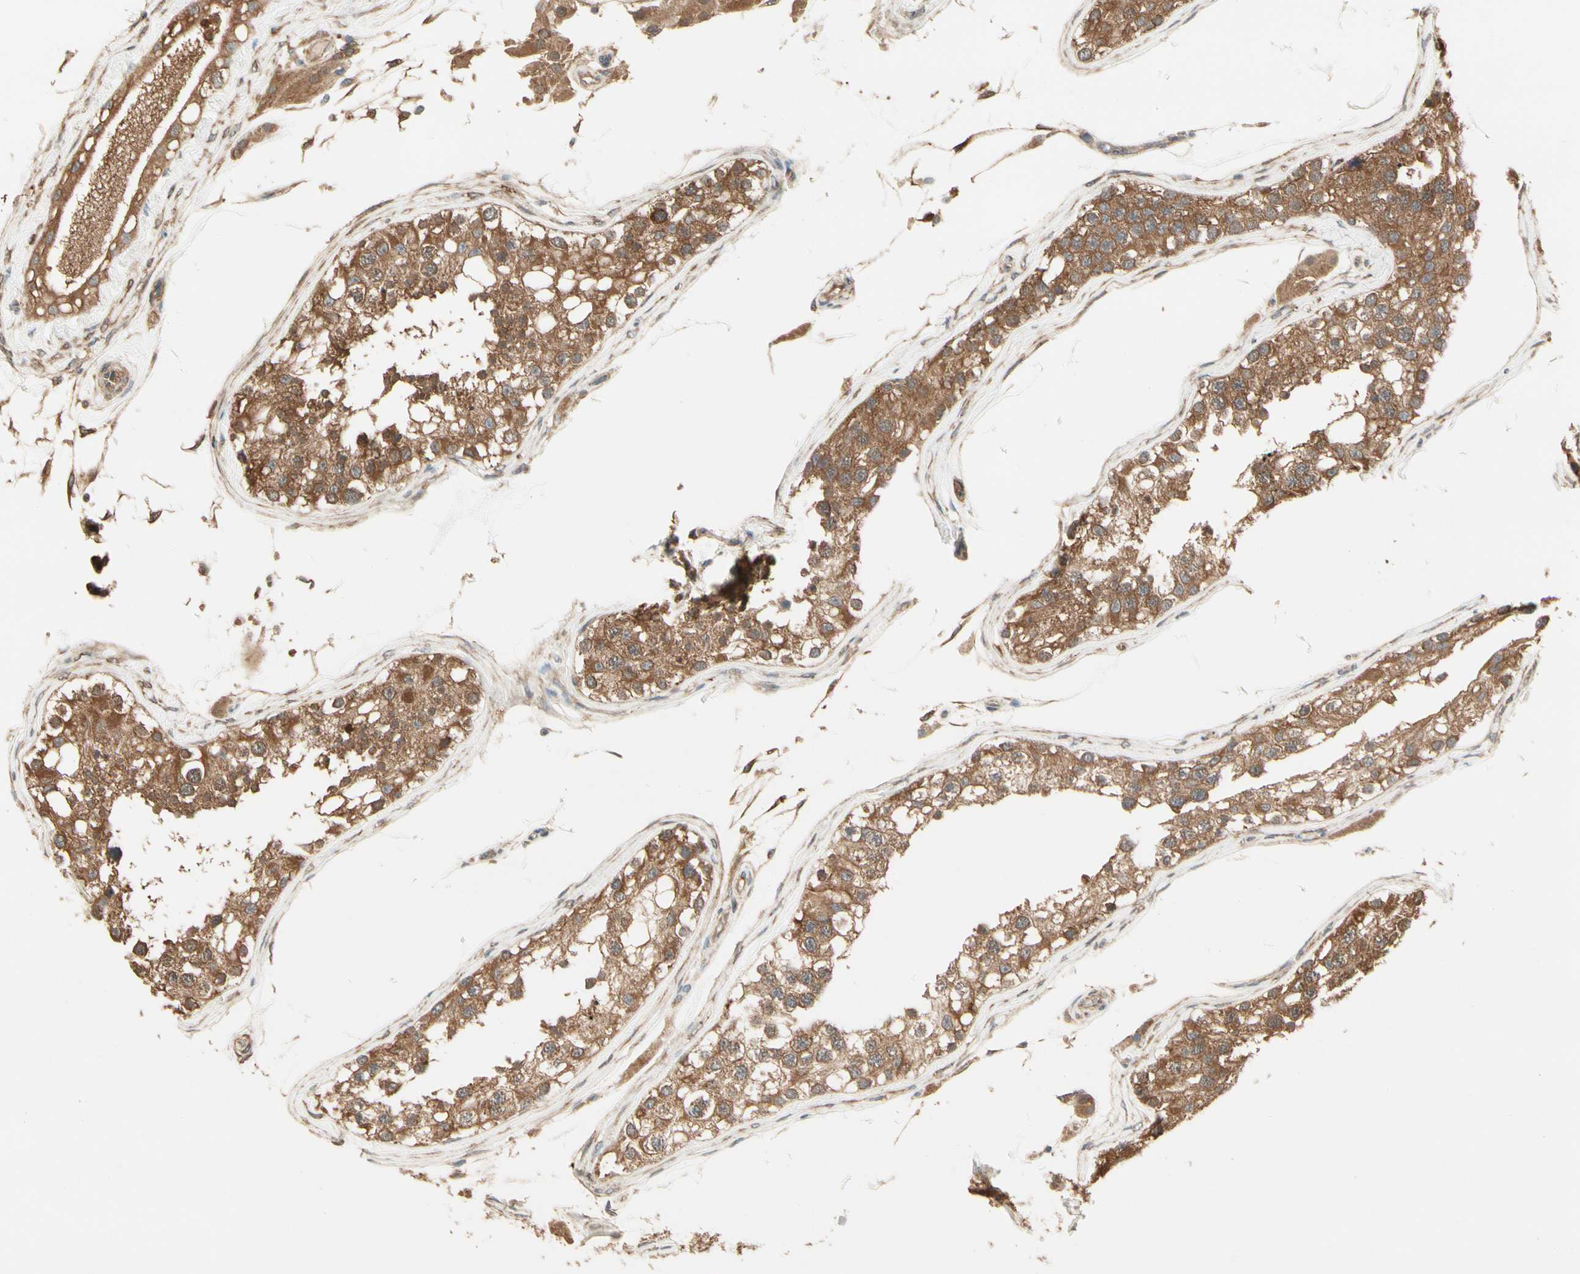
{"staining": {"intensity": "strong", "quantity": ">75%", "location": "cytoplasmic/membranous"}, "tissue": "testis", "cell_type": "Cells in seminiferous ducts", "image_type": "normal", "snomed": [{"axis": "morphology", "description": "Normal tissue, NOS"}, {"axis": "topography", "description": "Testis"}], "caption": "Protein expression analysis of unremarkable testis demonstrates strong cytoplasmic/membranous staining in approximately >75% of cells in seminiferous ducts. Using DAB (brown) and hematoxylin (blue) stains, captured at high magnification using brightfield microscopy.", "gene": "IRAG1", "patient": {"sex": "male", "age": 68}}